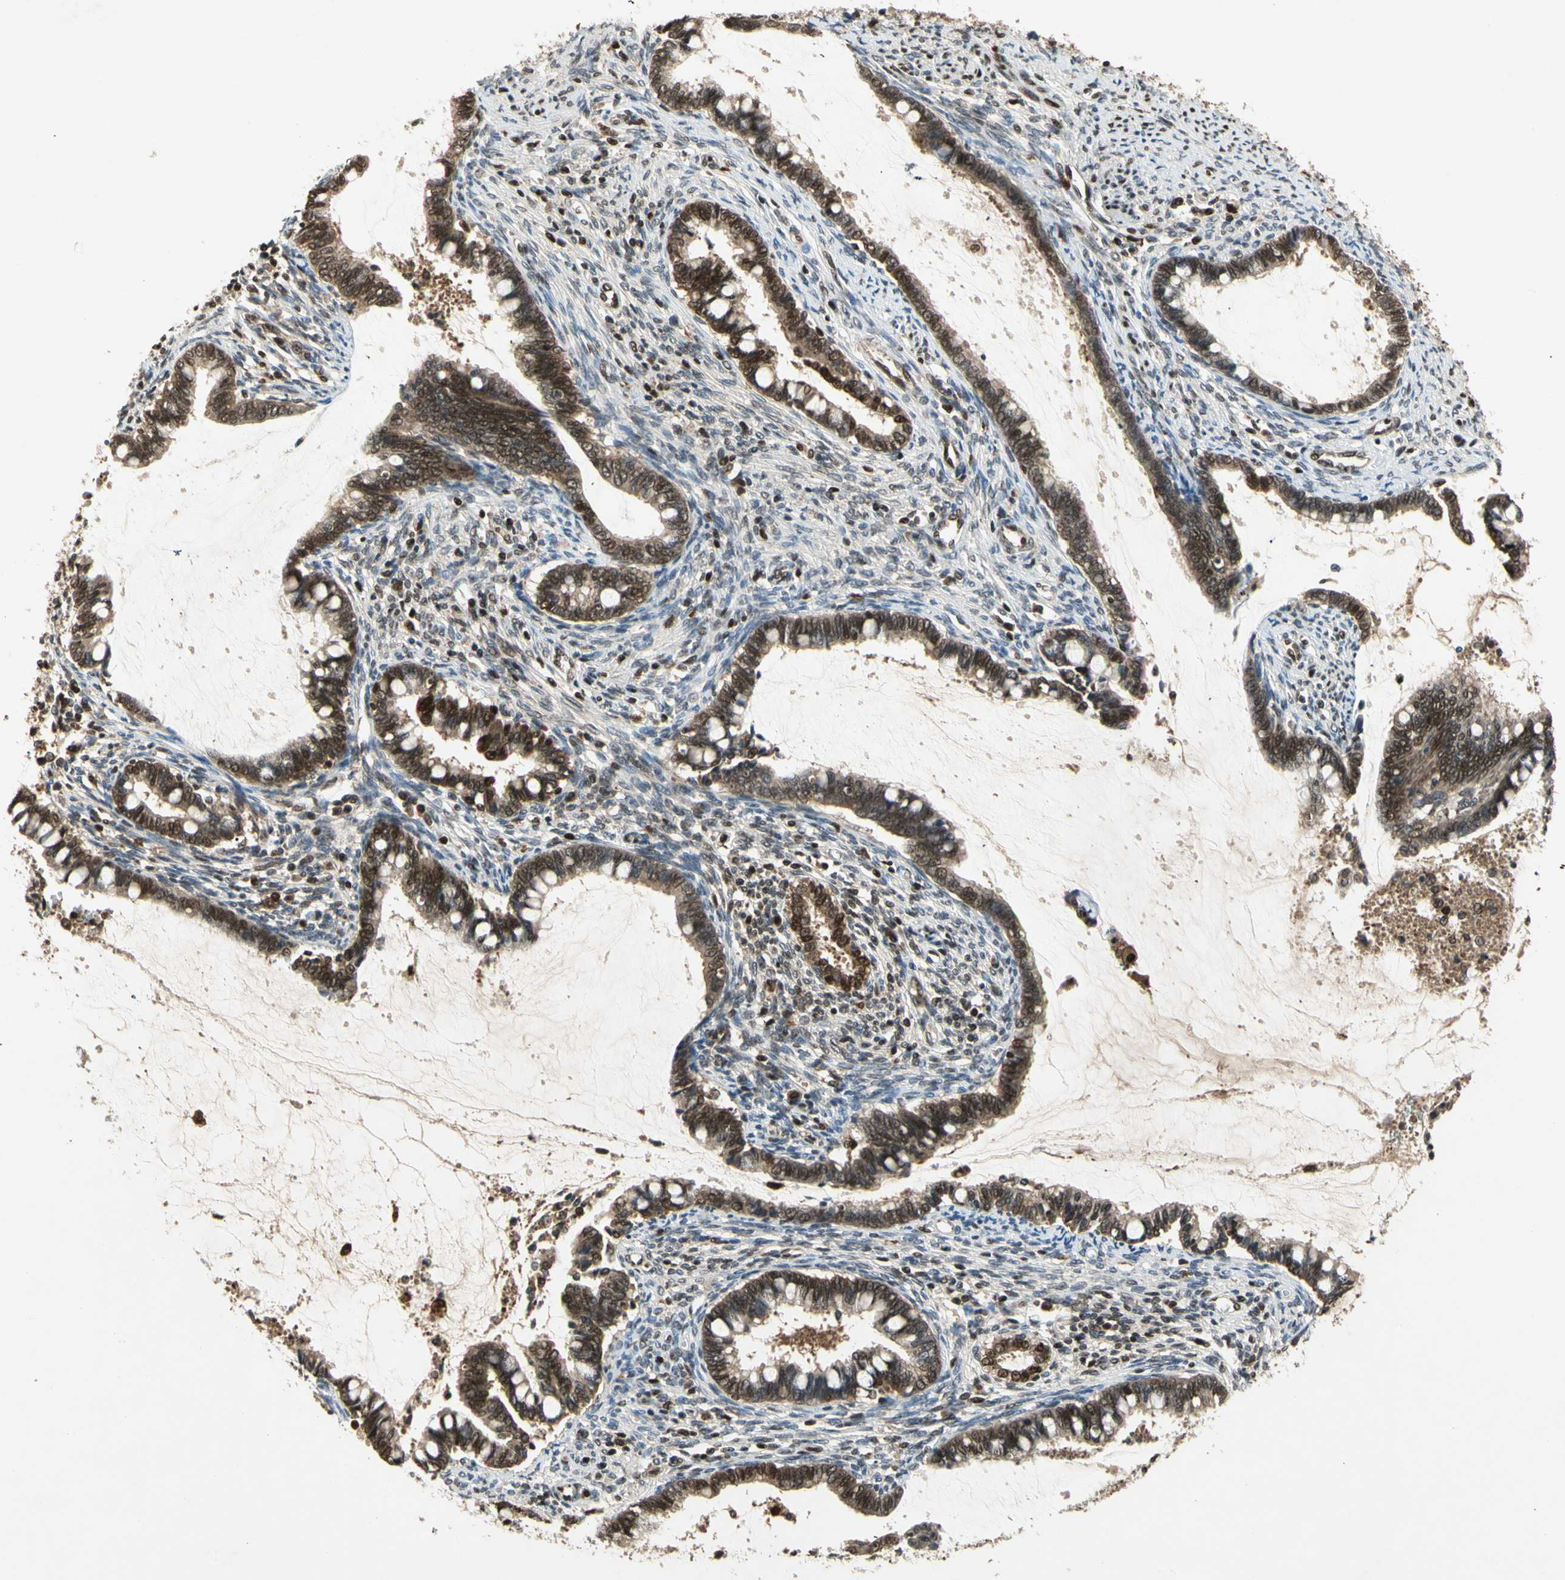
{"staining": {"intensity": "moderate", "quantity": ">75%", "location": "cytoplasmic/membranous,nuclear"}, "tissue": "cervical cancer", "cell_type": "Tumor cells", "image_type": "cancer", "snomed": [{"axis": "morphology", "description": "Adenocarcinoma, NOS"}, {"axis": "topography", "description": "Cervix"}], "caption": "This micrograph shows cervical adenocarcinoma stained with immunohistochemistry to label a protein in brown. The cytoplasmic/membranous and nuclear of tumor cells show moderate positivity for the protein. Nuclei are counter-stained blue.", "gene": "GSR", "patient": {"sex": "female", "age": 44}}